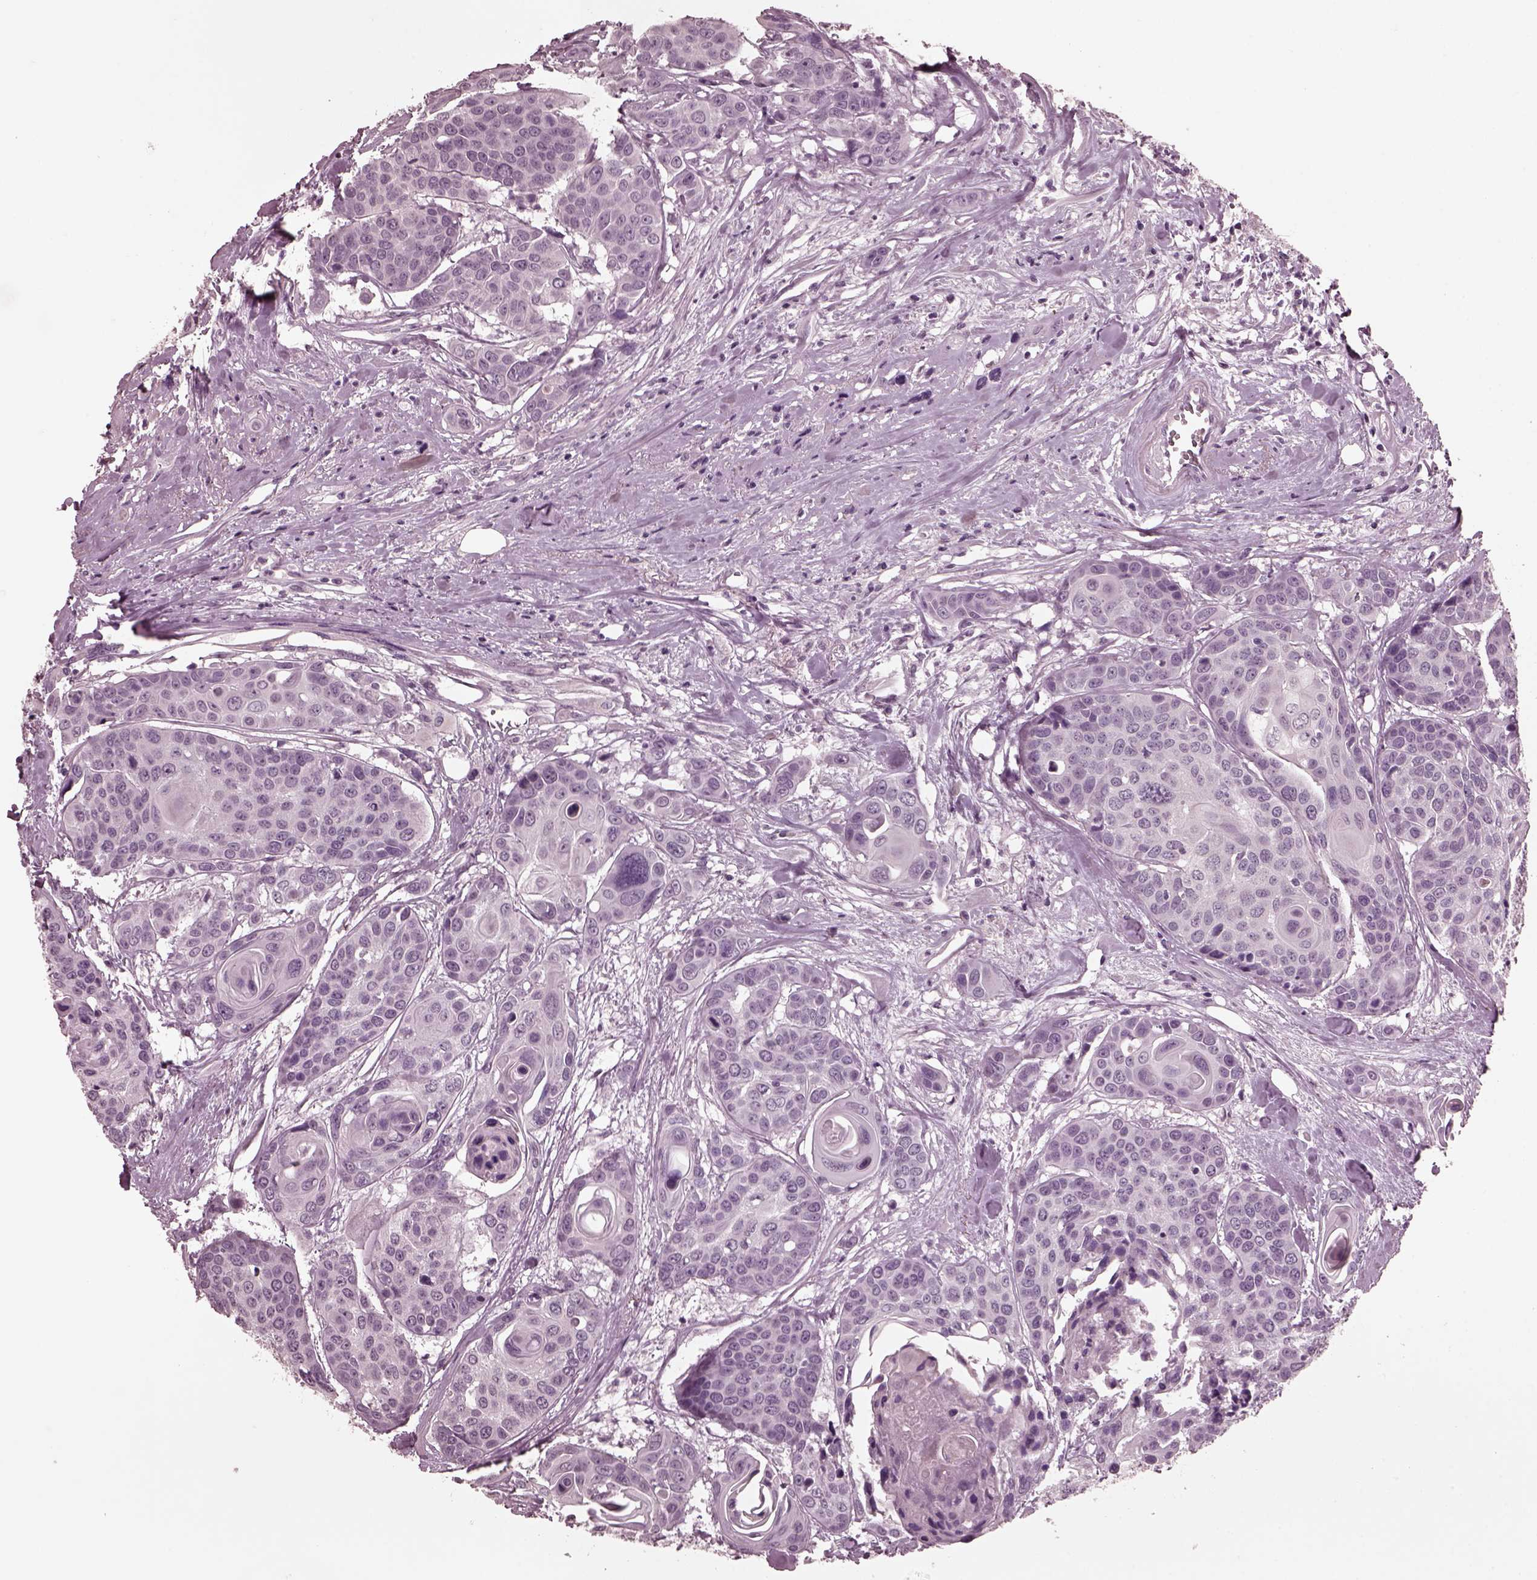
{"staining": {"intensity": "negative", "quantity": "none", "location": "none"}, "tissue": "head and neck cancer", "cell_type": "Tumor cells", "image_type": "cancer", "snomed": [{"axis": "morphology", "description": "Squamous cell carcinoma, NOS"}, {"axis": "topography", "description": "Oral tissue"}, {"axis": "topography", "description": "Head-Neck"}], "caption": "Human squamous cell carcinoma (head and neck) stained for a protein using immunohistochemistry reveals no positivity in tumor cells.", "gene": "CGA", "patient": {"sex": "male", "age": 56}}